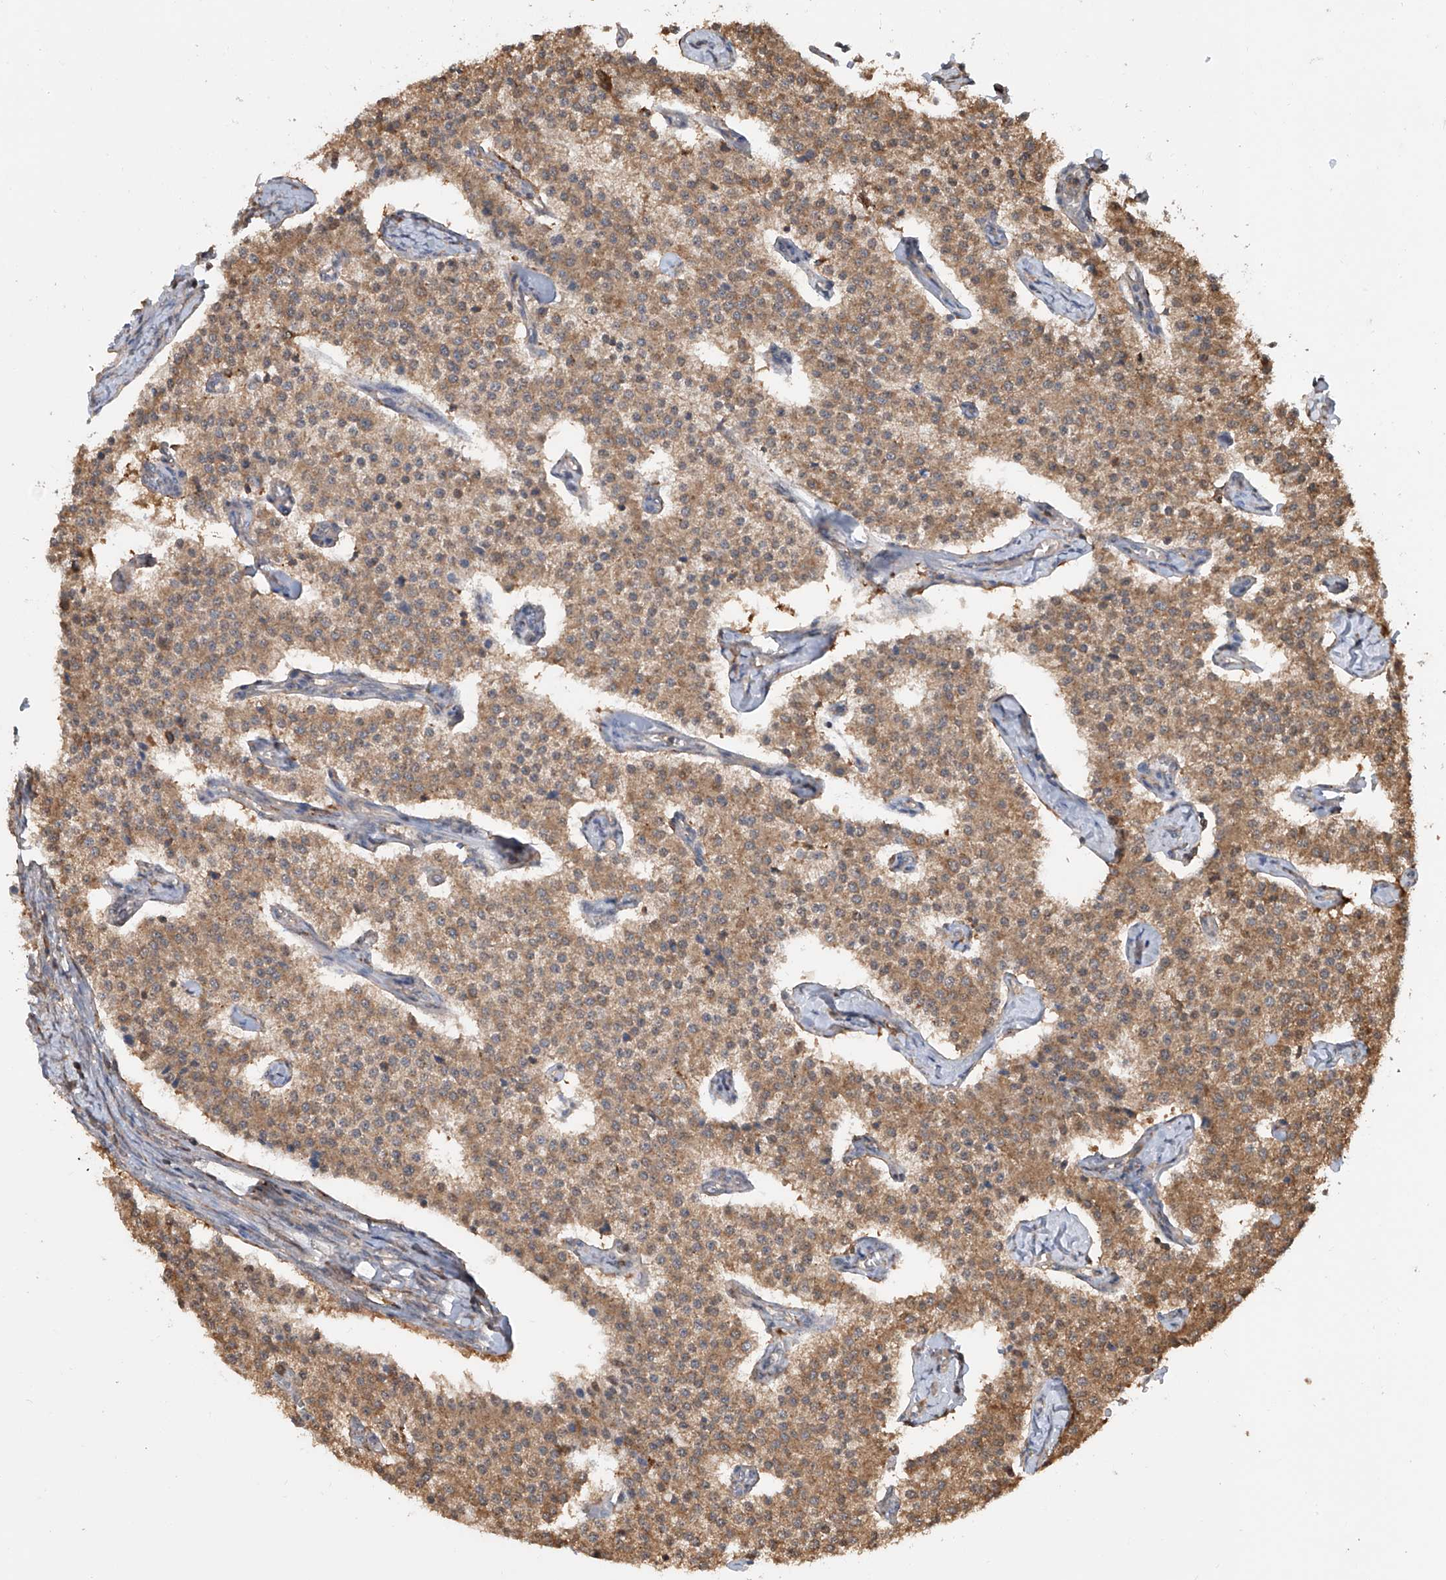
{"staining": {"intensity": "moderate", "quantity": ">75%", "location": "cytoplasmic/membranous"}, "tissue": "carcinoid", "cell_type": "Tumor cells", "image_type": "cancer", "snomed": [{"axis": "morphology", "description": "Carcinoid, malignant, NOS"}, {"axis": "topography", "description": "Colon"}], "caption": "A high-resolution micrograph shows immunohistochemistry (IHC) staining of carcinoid, which displays moderate cytoplasmic/membranous expression in approximately >75% of tumor cells. (DAB (3,3'-diaminobenzidine) IHC, brown staining for protein, blue staining for nuclei).", "gene": "HOXC8", "patient": {"sex": "female", "age": 52}}